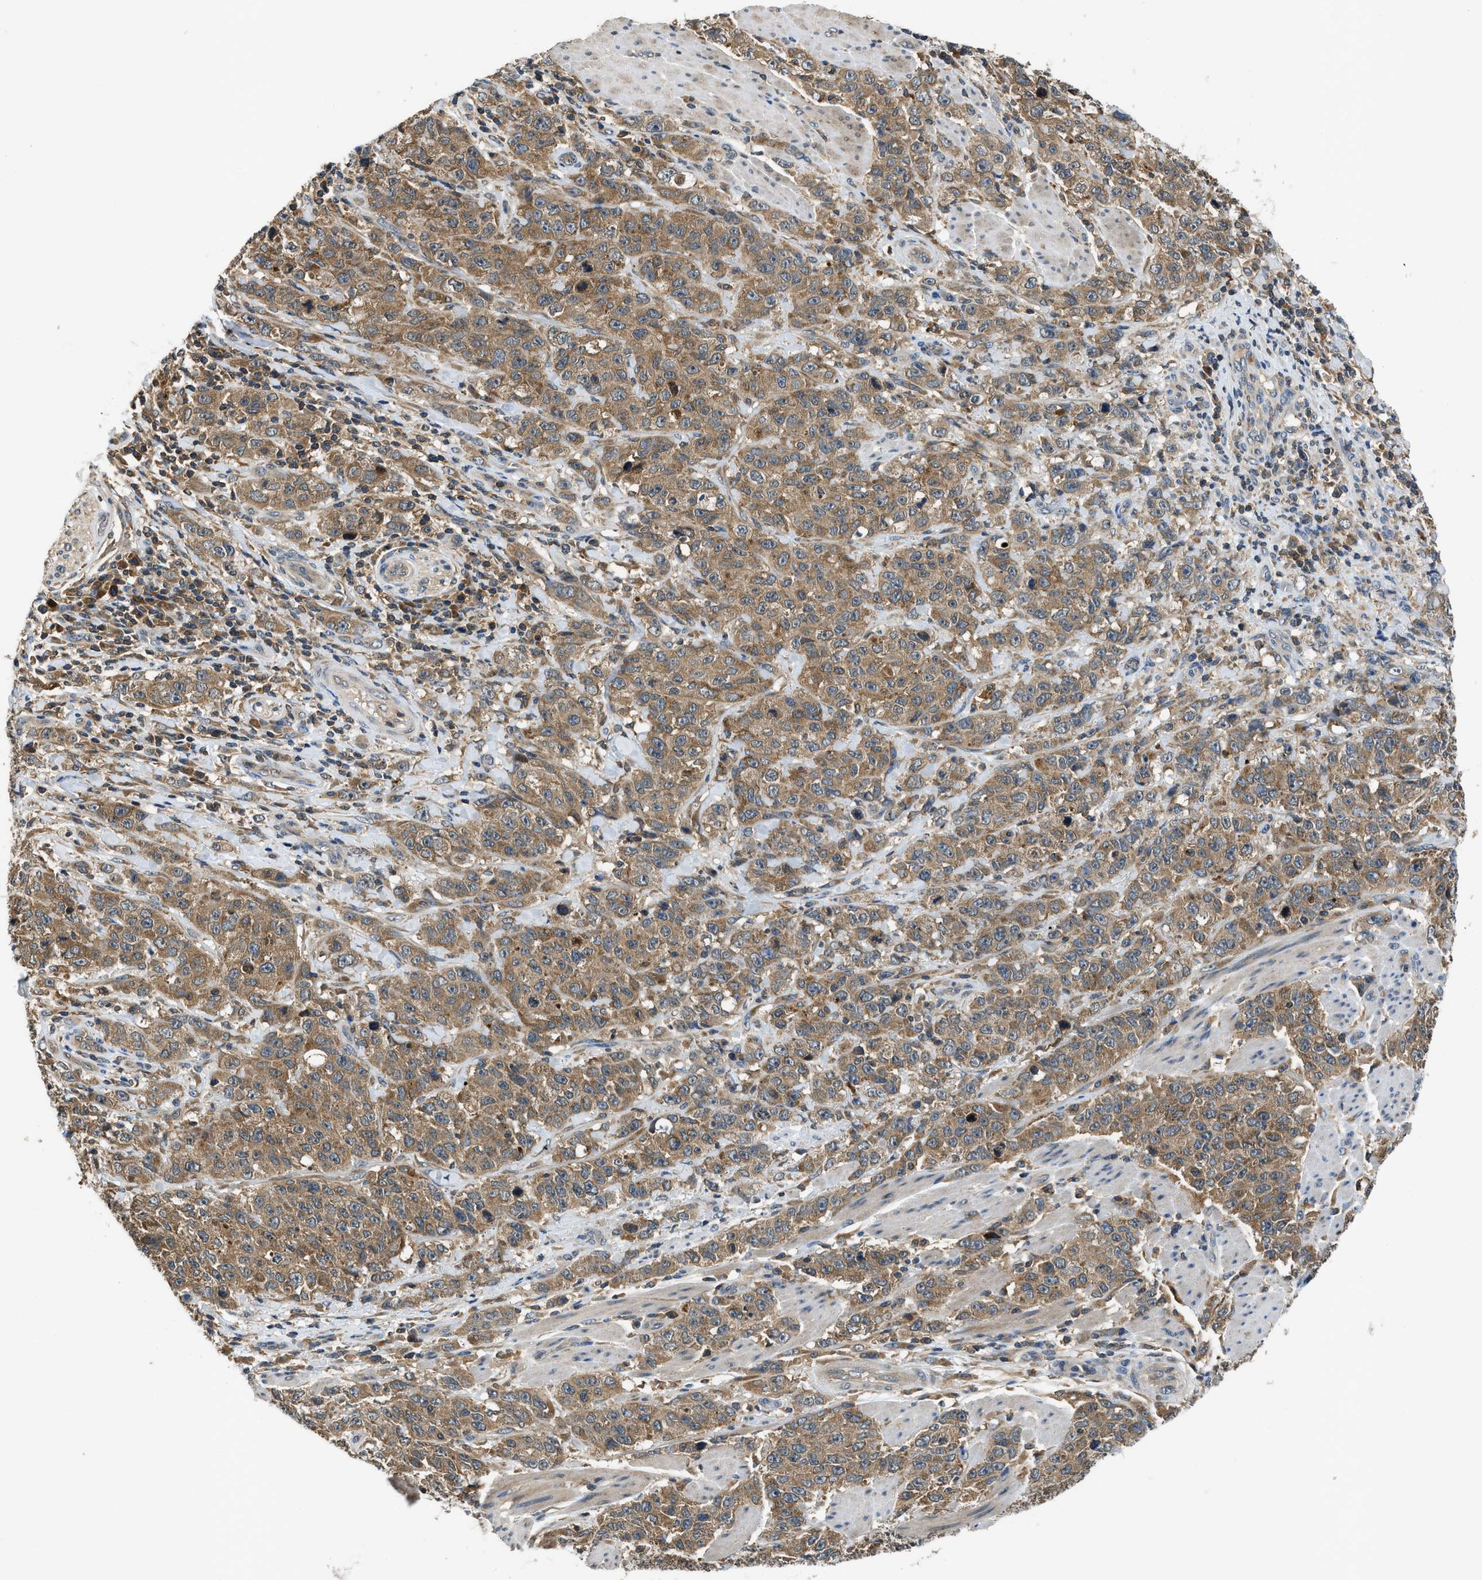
{"staining": {"intensity": "moderate", "quantity": ">75%", "location": "cytoplasmic/membranous"}, "tissue": "stomach cancer", "cell_type": "Tumor cells", "image_type": "cancer", "snomed": [{"axis": "morphology", "description": "Adenocarcinoma, NOS"}, {"axis": "topography", "description": "Stomach"}], "caption": "The immunohistochemical stain labels moderate cytoplasmic/membranous positivity in tumor cells of adenocarcinoma (stomach) tissue.", "gene": "PAFAH2", "patient": {"sex": "male", "age": 48}}